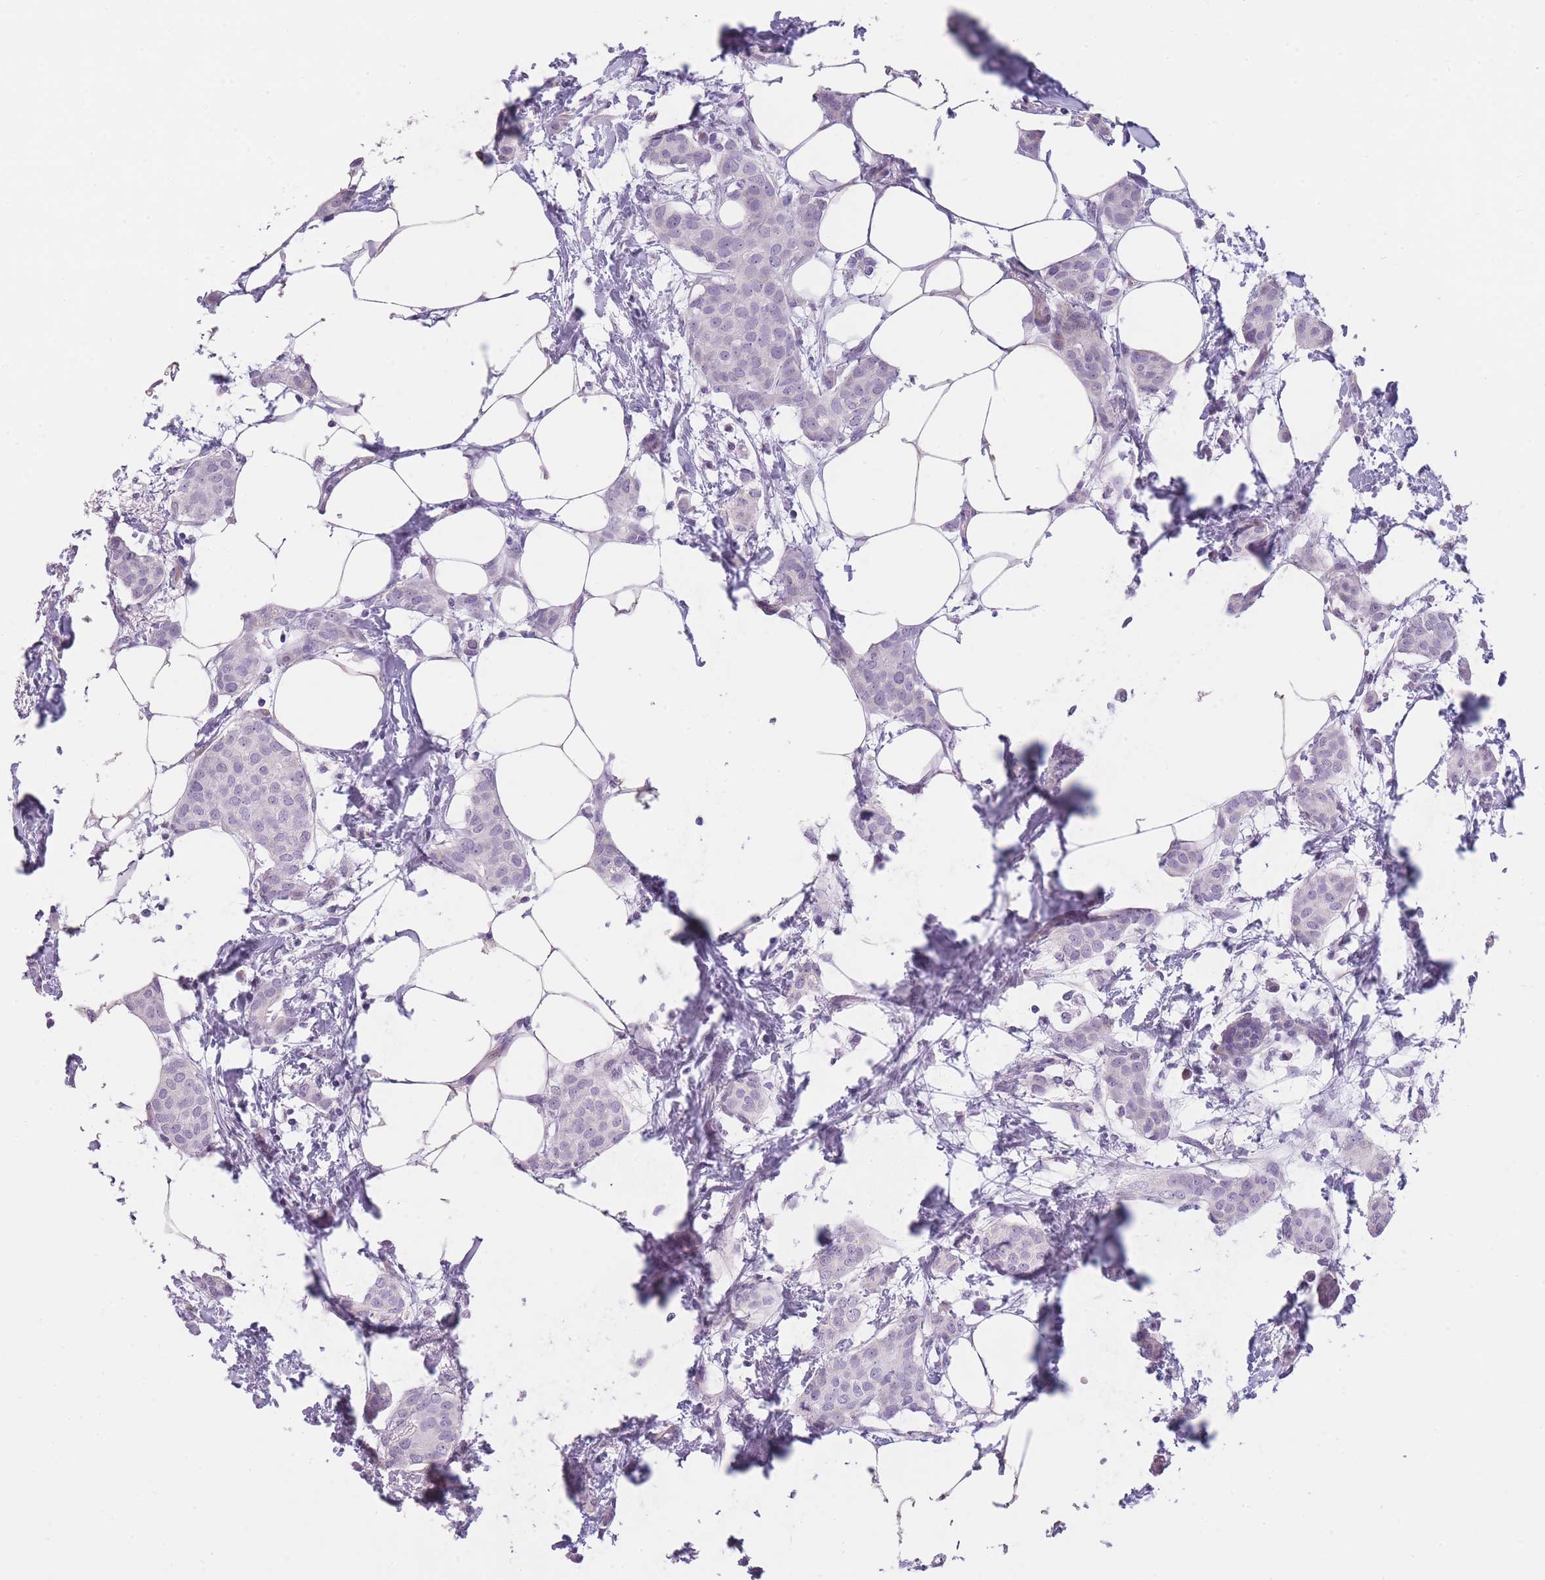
{"staining": {"intensity": "negative", "quantity": "none", "location": "none"}, "tissue": "breast cancer", "cell_type": "Tumor cells", "image_type": "cancer", "snomed": [{"axis": "morphology", "description": "Duct carcinoma"}, {"axis": "topography", "description": "Breast"}], "caption": "Tumor cells show no significant protein staining in breast cancer (infiltrating ductal carcinoma). Nuclei are stained in blue.", "gene": "TMEM236", "patient": {"sex": "female", "age": 72}}